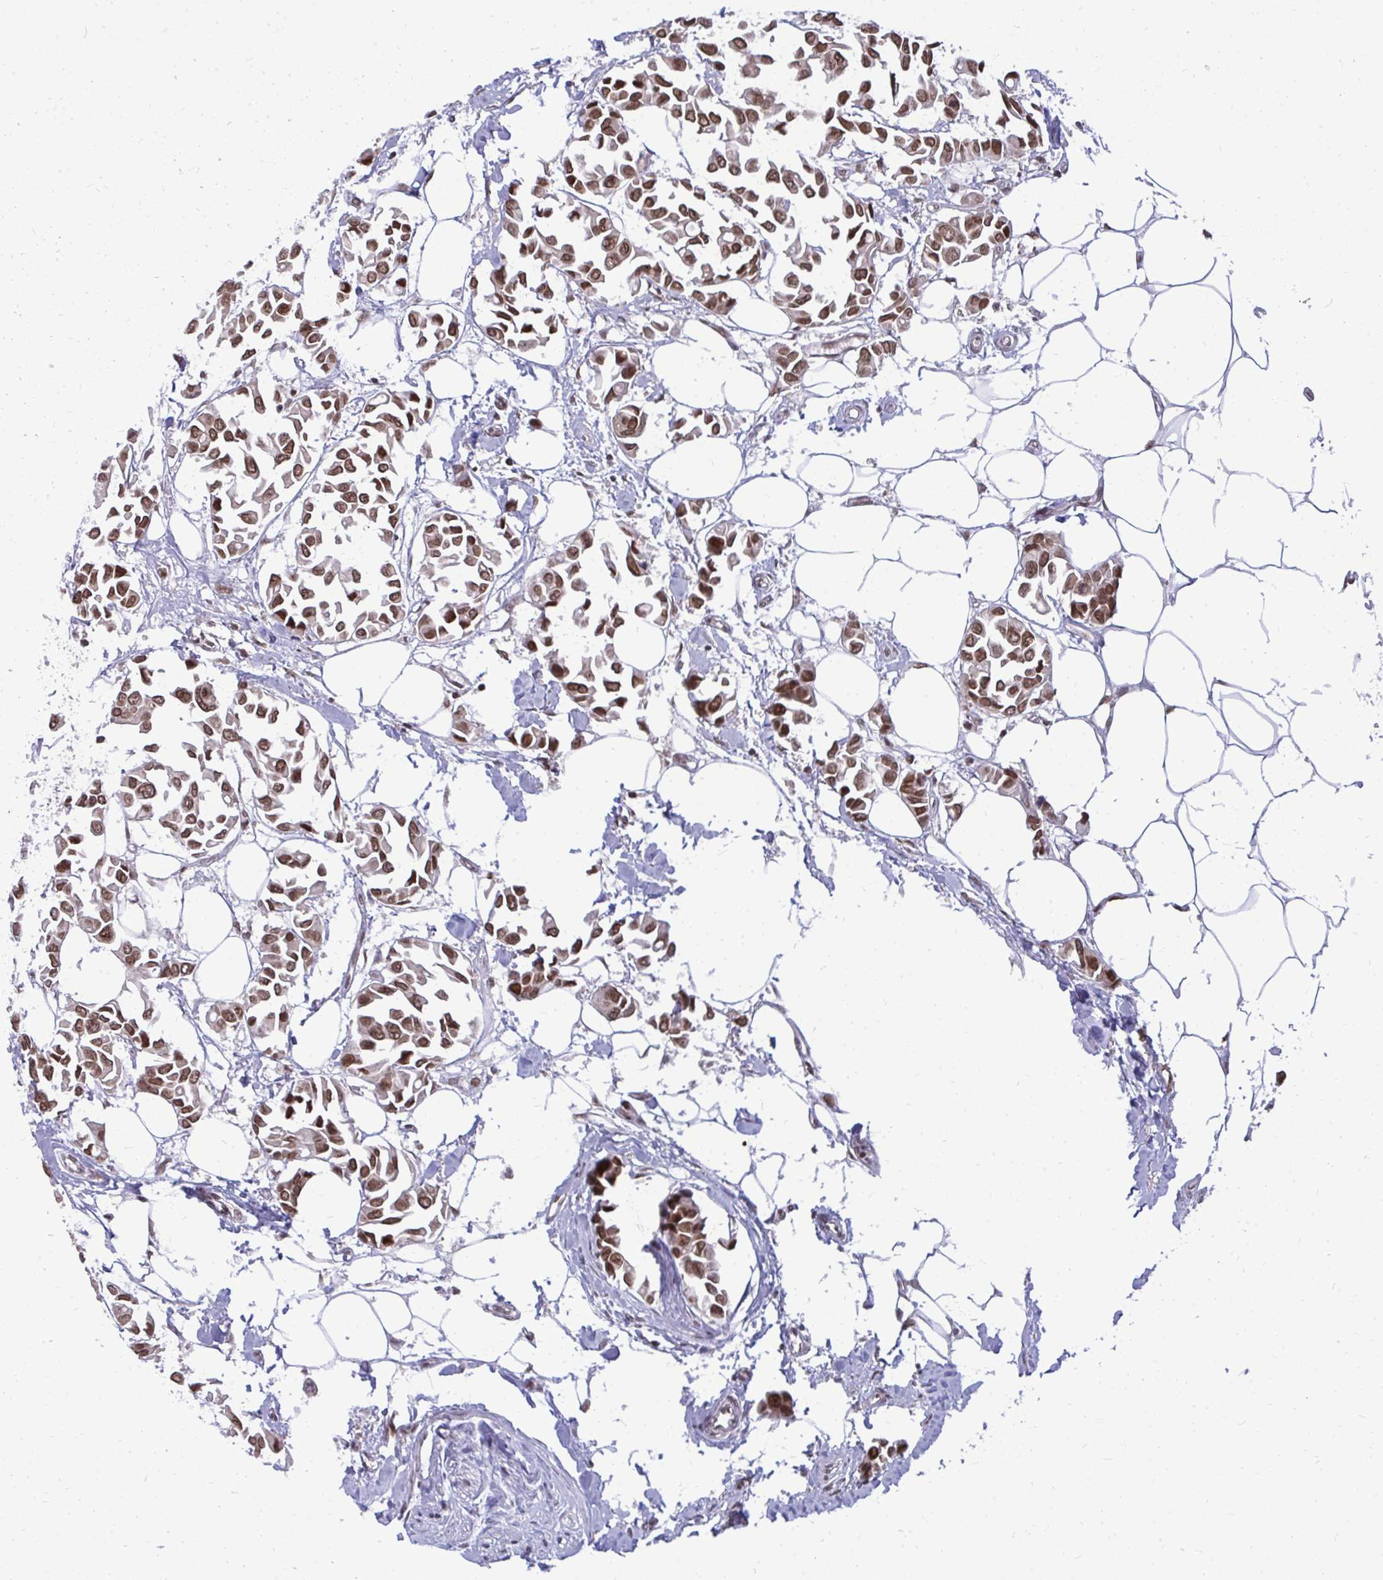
{"staining": {"intensity": "moderate", "quantity": ">75%", "location": "nuclear"}, "tissue": "breast cancer", "cell_type": "Tumor cells", "image_type": "cancer", "snomed": [{"axis": "morphology", "description": "Duct carcinoma"}, {"axis": "topography", "description": "Breast"}], "caption": "Breast cancer stained with a protein marker demonstrates moderate staining in tumor cells.", "gene": "JPT1", "patient": {"sex": "female", "age": 54}}